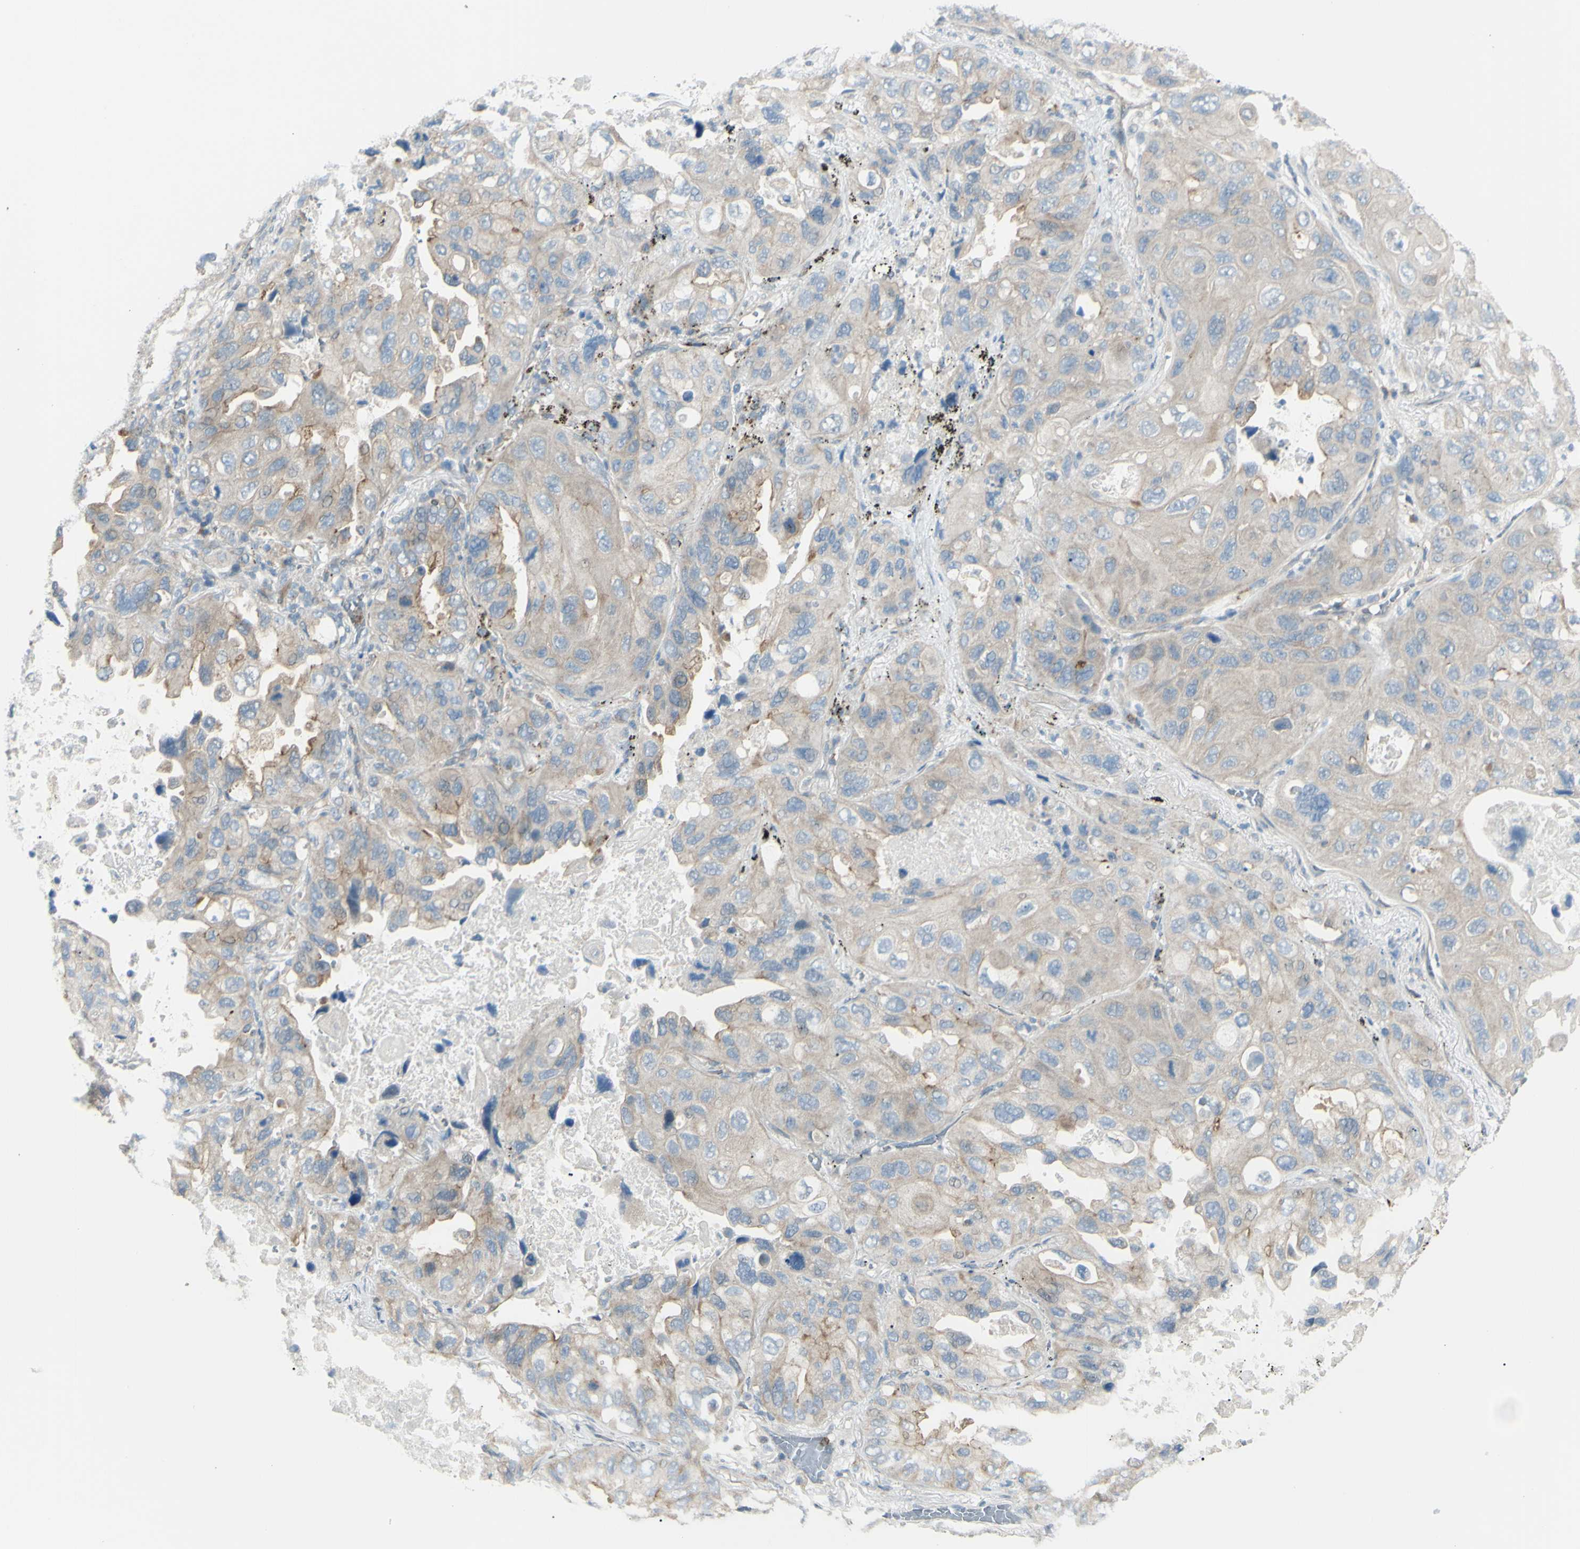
{"staining": {"intensity": "weak", "quantity": "25%-75%", "location": "cytoplasmic/membranous"}, "tissue": "lung cancer", "cell_type": "Tumor cells", "image_type": "cancer", "snomed": [{"axis": "morphology", "description": "Squamous cell carcinoma, NOS"}, {"axis": "topography", "description": "Lung"}], "caption": "An image of lung cancer (squamous cell carcinoma) stained for a protein demonstrates weak cytoplasmic/membranous brown staining in tumor cells.", "gene": "LMTK2", "patient": {"sex": "female", "age": 73}}